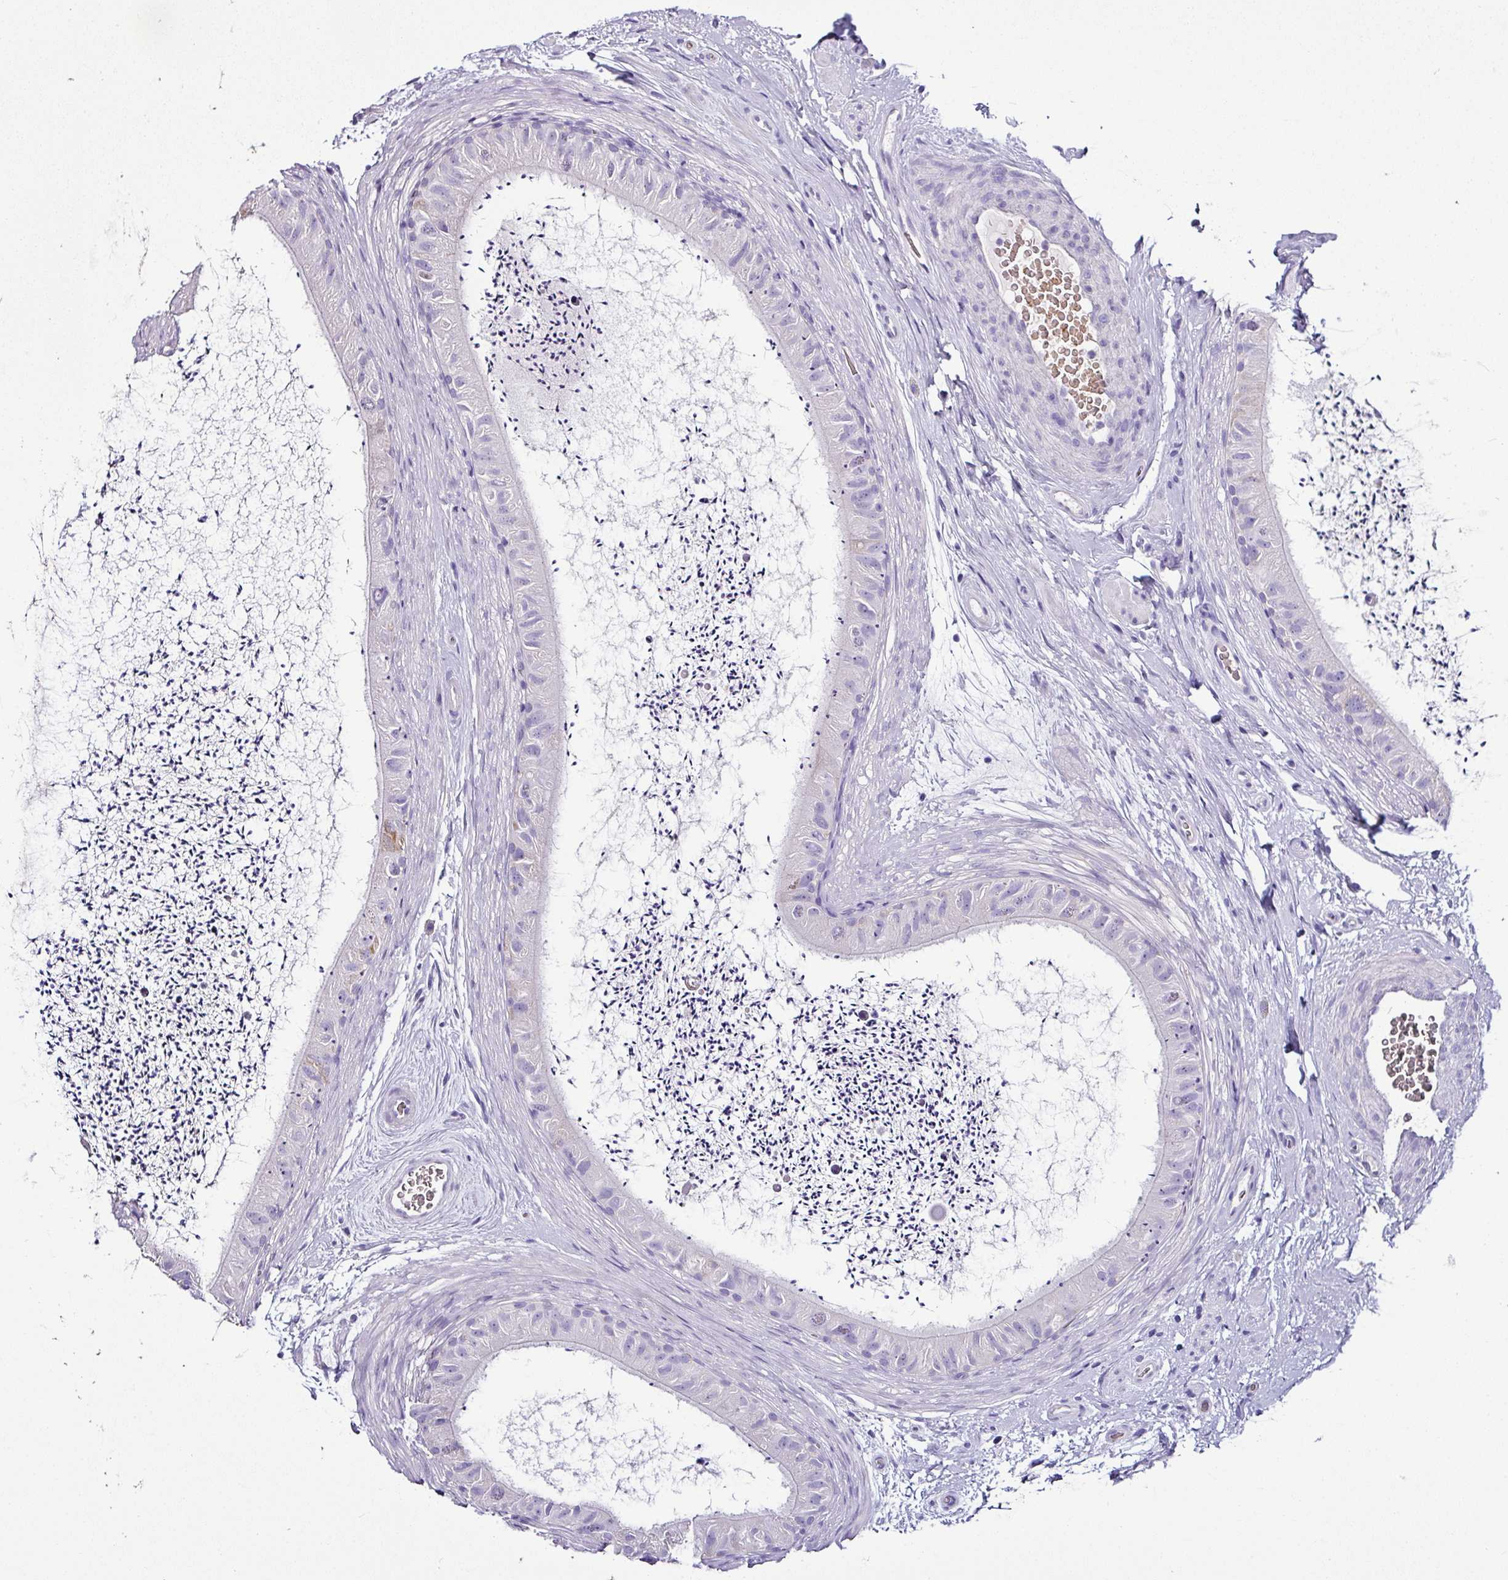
{"staining": {"intensity": "negative", "quantity": "none", "location": "none"}, "tissue": "epididymis", "cell_type": "Glandular cells", "image_type": "normal", "snomed": [{"axis": "morphology", "description": "Normal tissue, NOS"}, {"axis": "topography", "description": "Epididymis"}], "caption": "An IHC image of unremarkable epididymis is shown. There is no staining in glandular cells of epididymis. (DAB IHC with hematoxylin counter stain).", "gene": "NAPSA", "patient": {"sex": "male", "age": 50}}